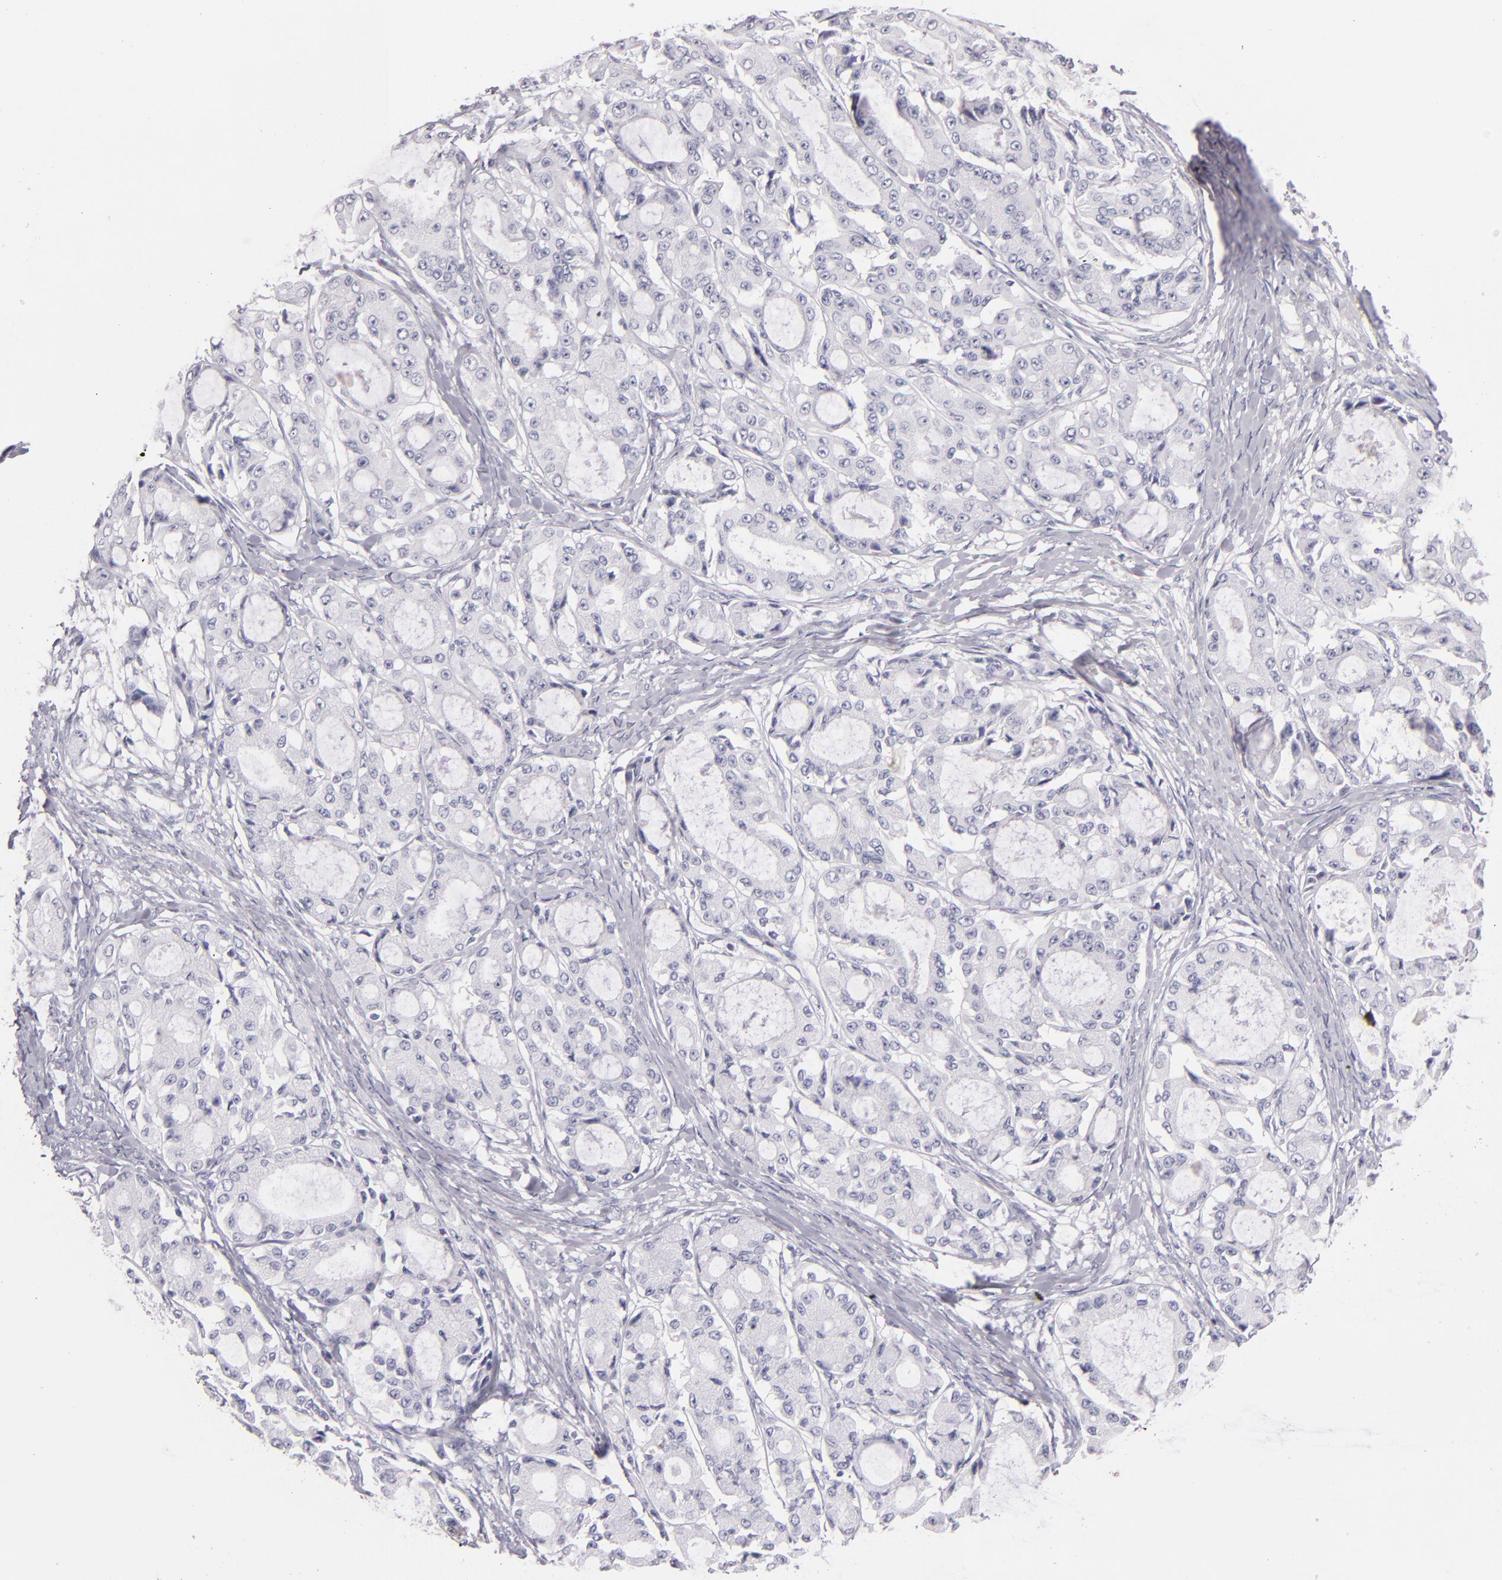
{"staining": {"intensity": "negative", "quantity": "none", "location": "none"}, "tissue": "ovarian cancer", "cell_type": "Tumor cells", "image_type": "cancer", "snomed": [{"axis": "morphology", "description": "Carcinoma, endometroid"}, {"axis": "topography", "description": "Ovary"}], "caption": "Tumor cells show no significant protein staining in ovarian endometroid carcinoma.", "gene": "TPSD1", "patient": {"sex": "female", "age": 61}}